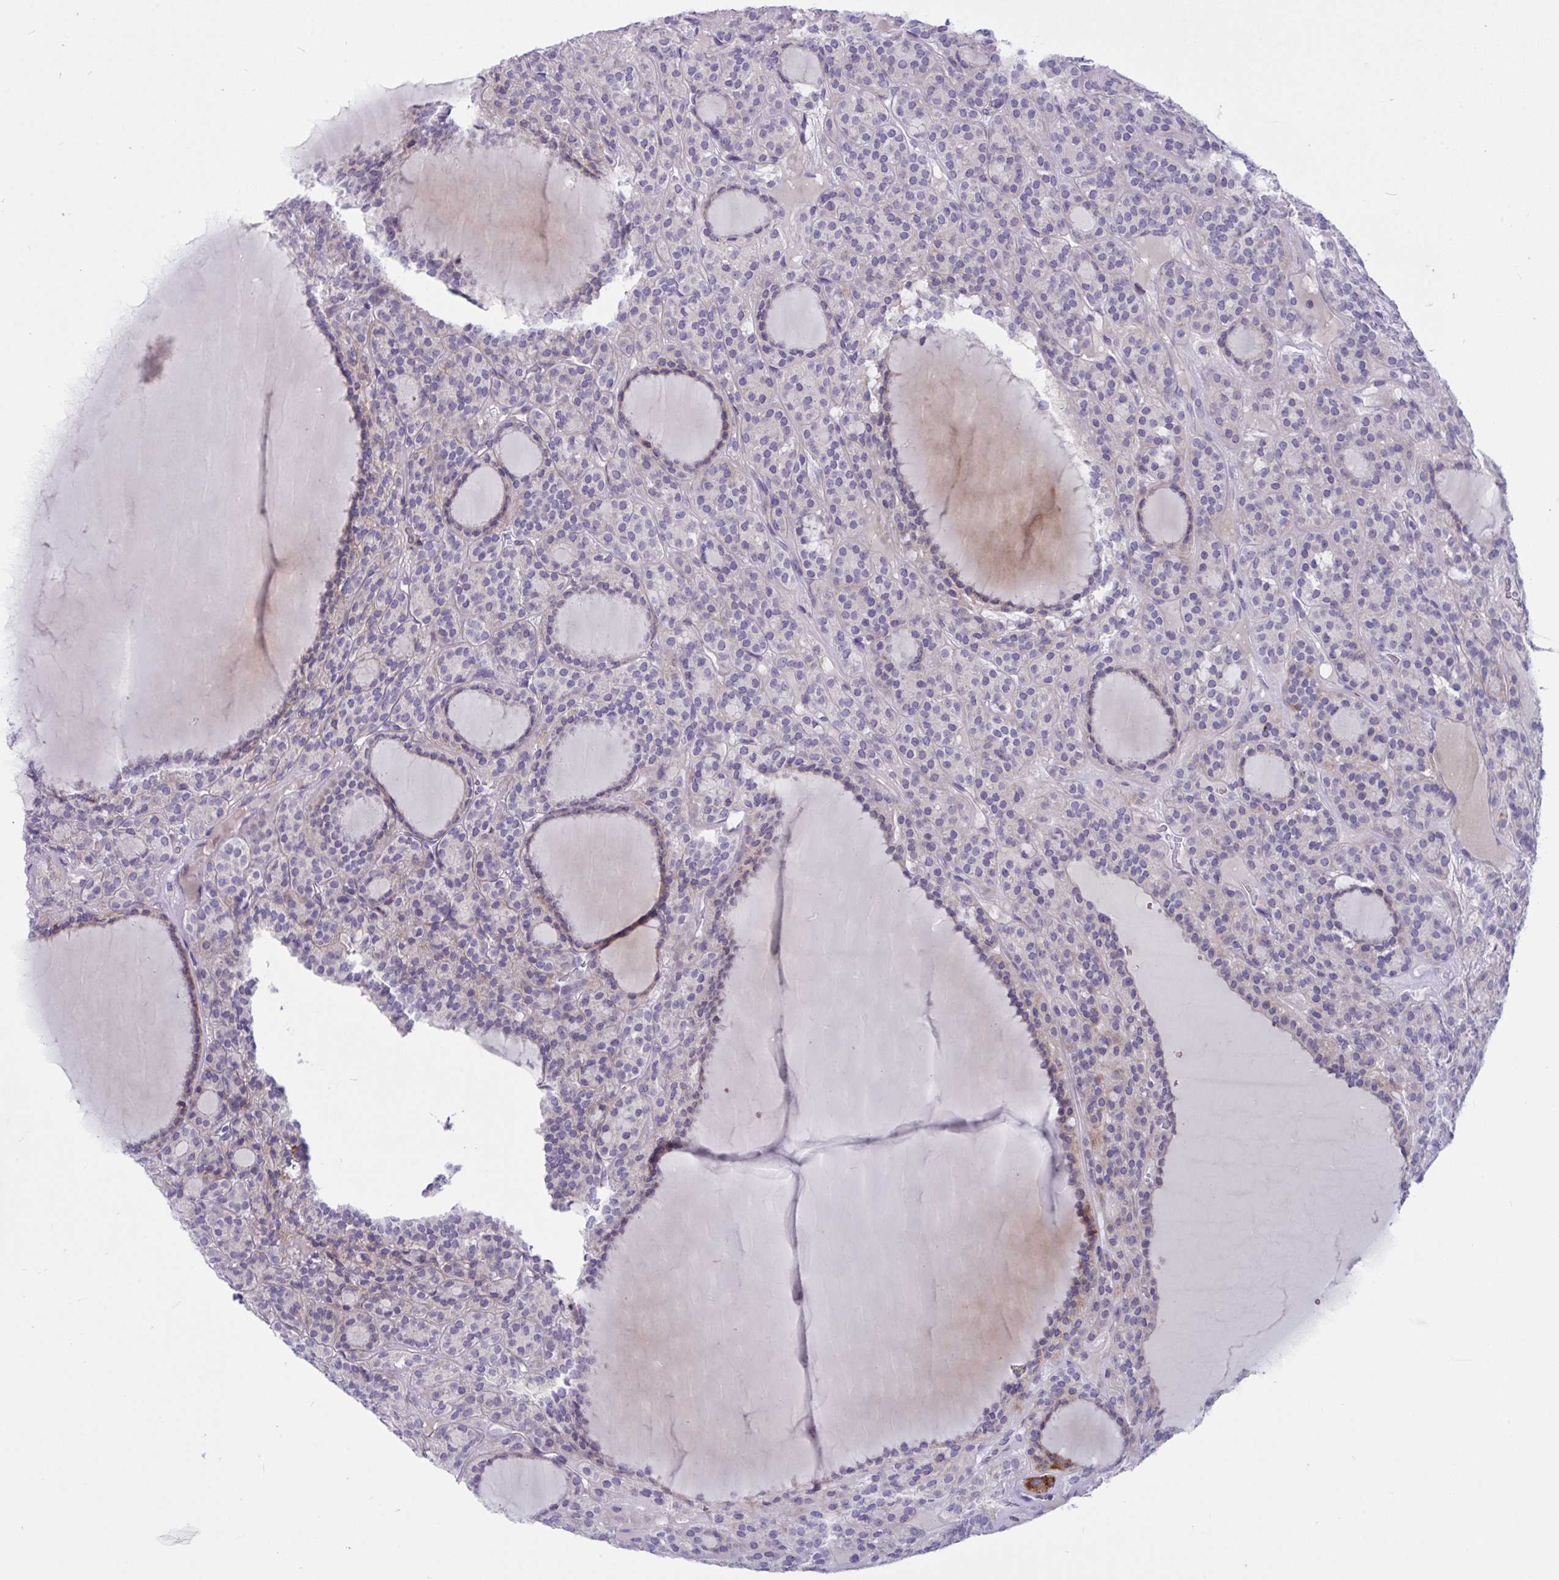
{"staining": {"intensity": "moderate", "quantity": "25%-75%", "location": "cytoplasmic/membranous"}, "tissue": "thyroid cancer", "cell_type": "Tumor cells", "image_type": "cancer", "snomed": [{"axis": "morphology", "description": "Follicular adenoma carcinoma, NOS"}, {"axis": "topography", "description": "Thyroid gland"}], "caption": "IHC photomicrograph of neoplastic tissue: thyroid cancer stained using immunohistochemistry (IHC) reveals medium levels of moderate protein expression localized specifically in the cytoplasmic/membranous of tumor cells, appearing as a cytoplasmic/membranous brown color.", "gene": "DTX3", "patient": {"sex": "female", "age": 63}}